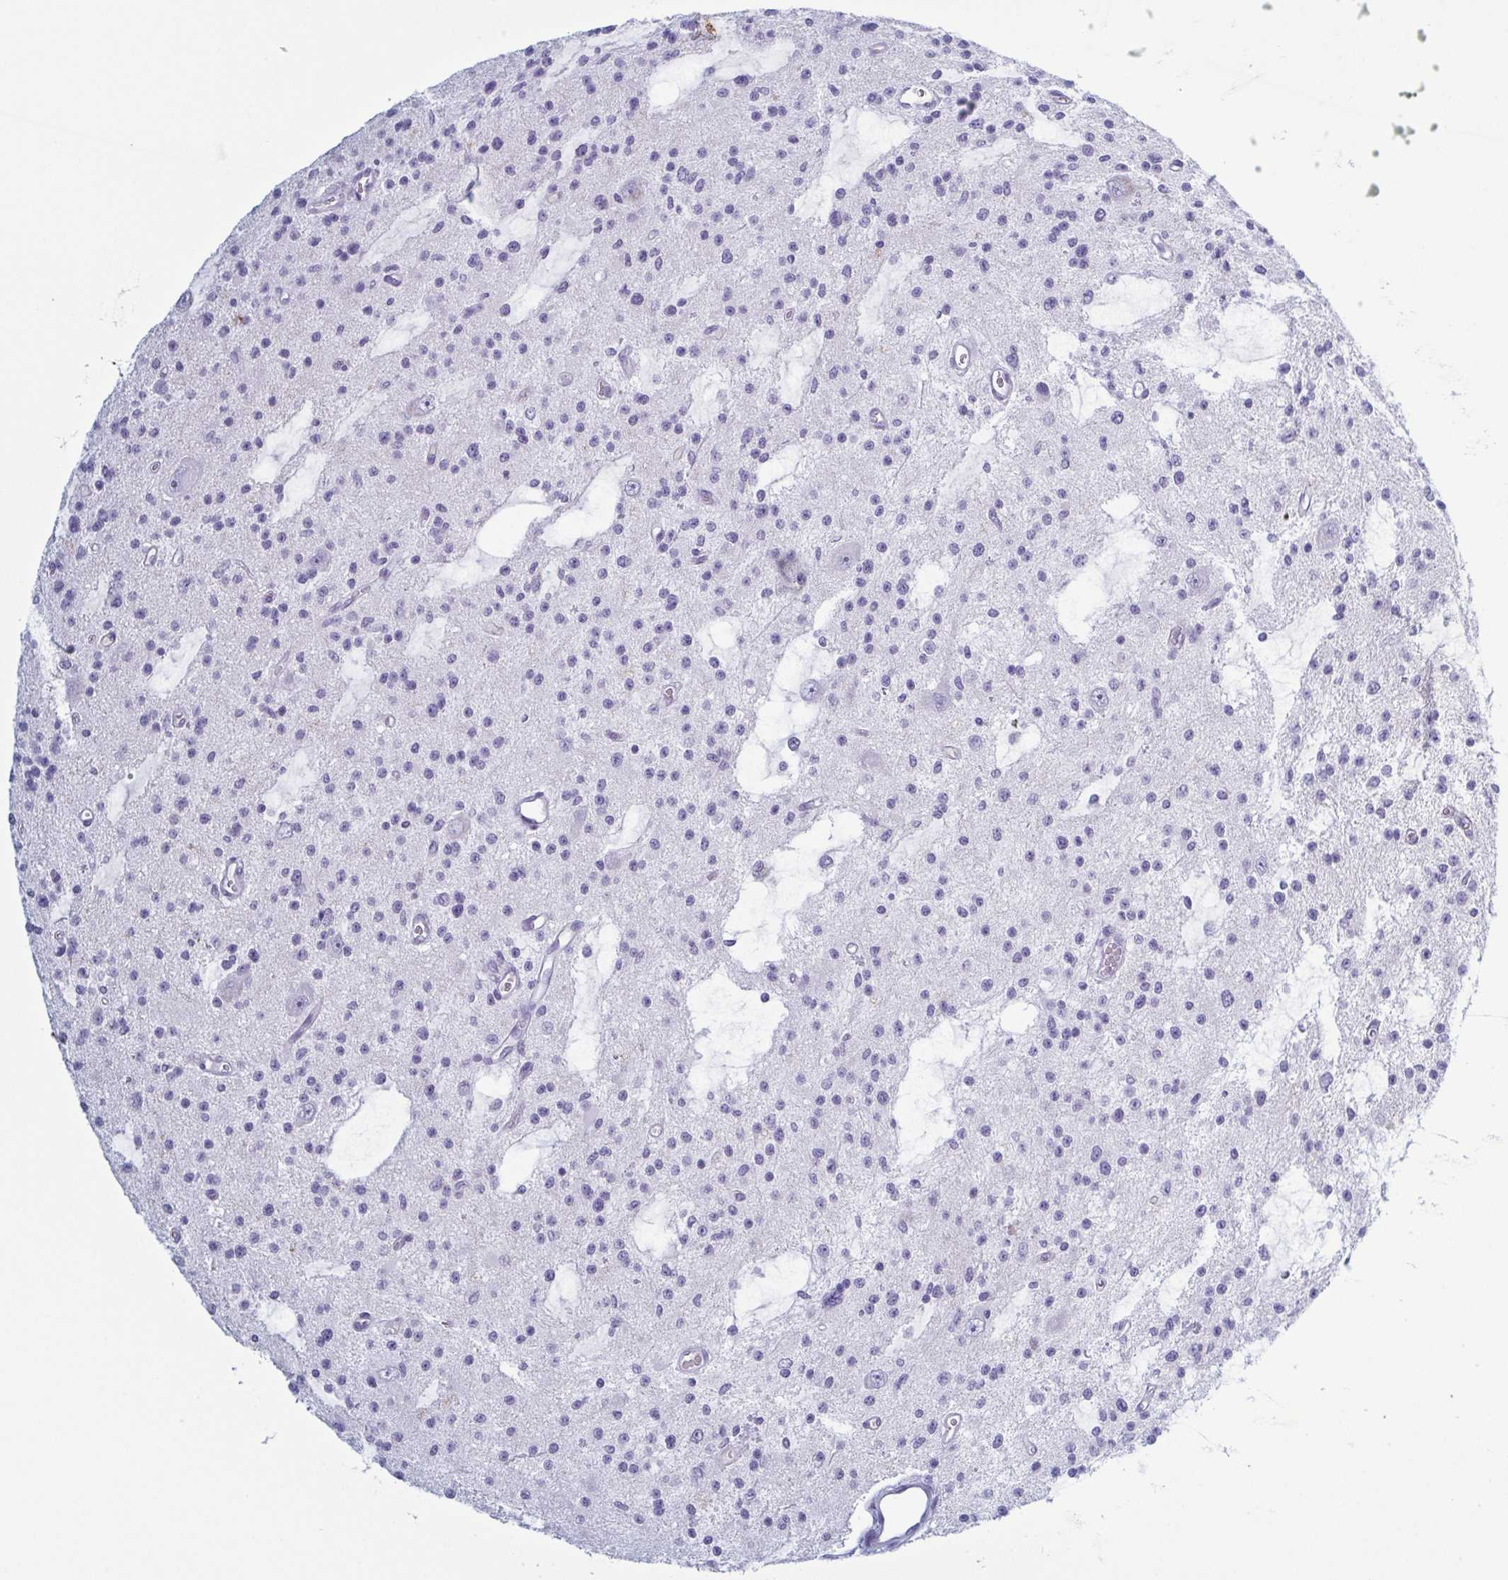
{"staining": {"intensity": "negative", "quantity": "none", "location": "none"}, "tissue": "glioma", "cell_type": "Tumor cells", "image_type": "cancer", "snomed": [{"axis": "morphology", "description": "Glioma, malignant, Low grade"}, {"axis": "topography", "description": "Brain"}], "caption": "Malignant glioma (low-grade) was stained to show a protein in brown. There is no significant staining in tumor cells.", "gene": "KRT10", "patient": {"sex": "male", "age": 43}}